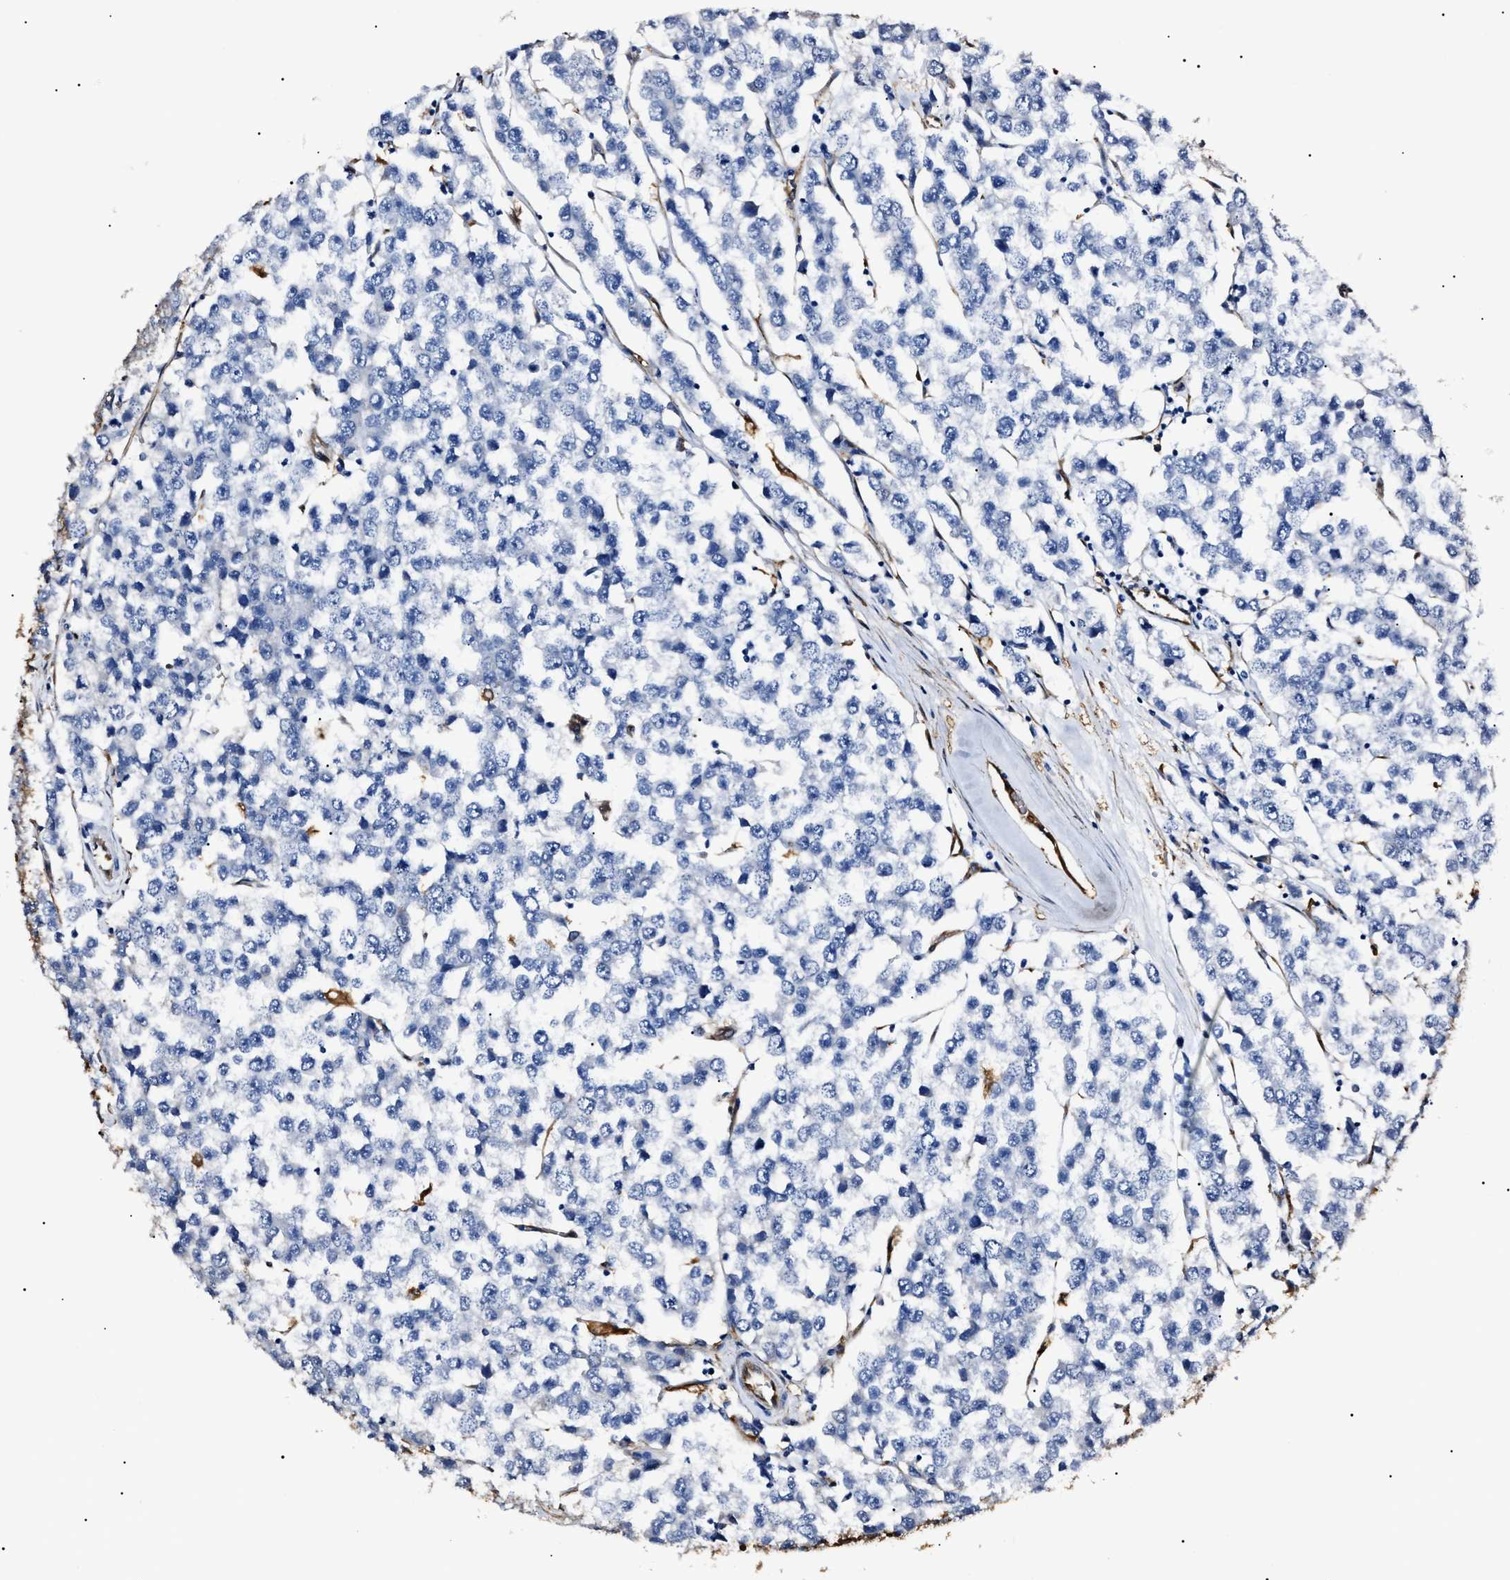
{"staining": {"intensity": "negative", "quantity": "none", "location": "none"}, "tissue": "testis cancer", "cell_type": "Tumor cells", "image_type": "cancer", "snomed": [{"axis": "morphology", "description": "Seminoma, NOS"}, {"axis": "morphology", "description": "Carcinoma, Embryonal, NOS"}, {"axis": "topography", "description": "Testis"}], "caption": "The IHC photomicrograph has no significant positivity in tumor cells of testis seminoma tissue. (DAB (3,3'-diaminobenzidine) IHC with hematoxylin counter stain).", "gene": "ALDH1A1", "patient": {"sex": "male", "age": 52}}